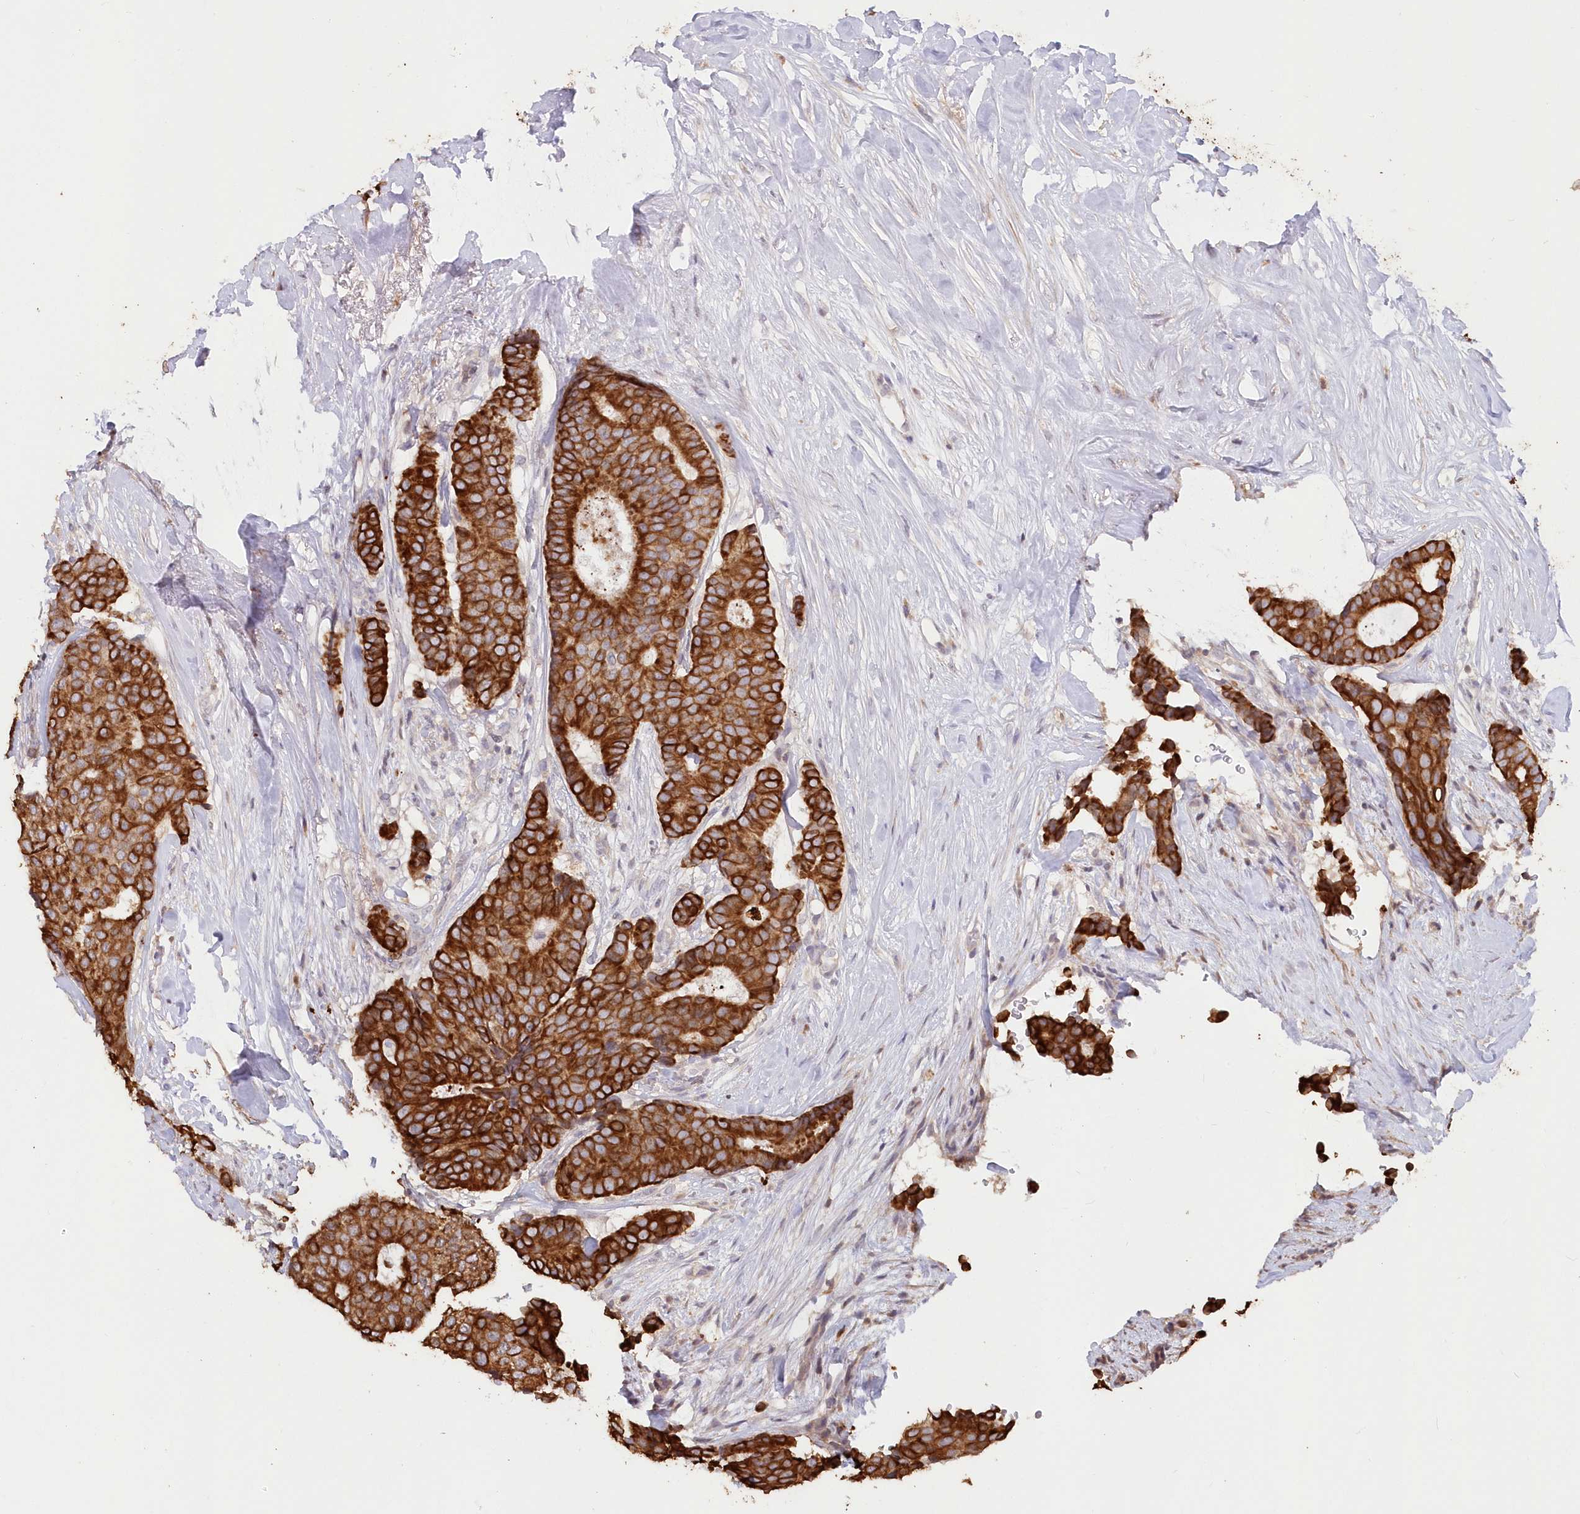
{"staining": {"intensity": "strong", "quantity": ">75%", "location": "cytoplasmic/membranous"}, "tissue": "breast cancer", "cell_type": "Tumor cells", "image_type": "cancer", "snomed": [{"axis": "morphology", "description": "Duct carcinoma"}, {"axis": "topography", "description": "Breast"}], "caption": "There is high levels of strong cytoplasmic/membranous positivity in tumor cells of breast invasive ductal carcinoma, as demonstrated by immunohistochemical staining (brown color).", "gene": "SNED1", "patient": {"sex": "female", "age": 75}}